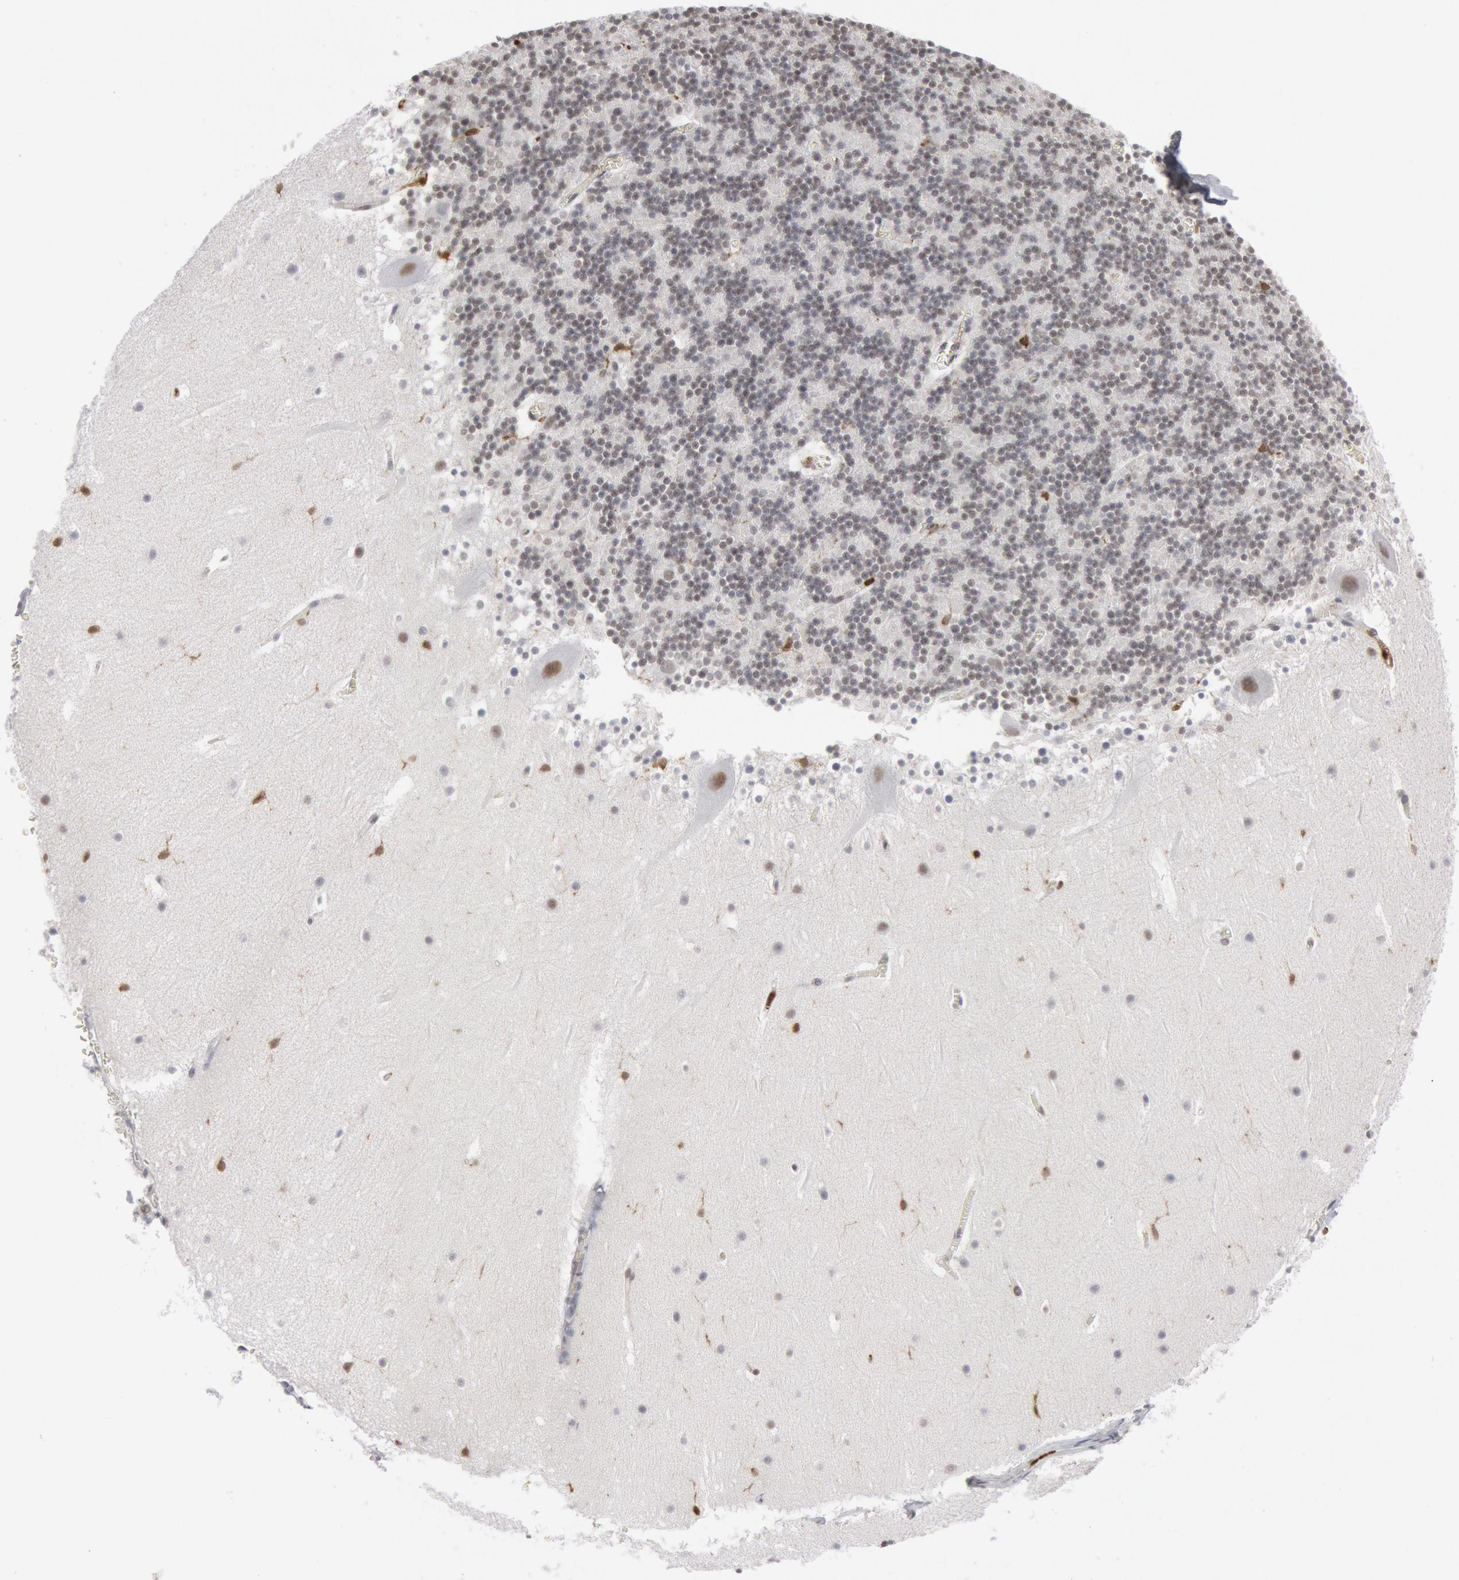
{"staining": {"intensity": "negative", "quantity": "none", "location": "none"}, "tissue": "cerebellum", "cell_type": "Cells in granular layer", "image_type": "normal", "snomed": [{"axis": "morphology", "description": "Normal tissue, NOS"}, {"axis": "topography", "description": "Cerebellum"}], "caption": "Protein analysis of normal cerebellum displays no significant positivity in cells in granular layer.", "gene": "PTPN6", "patient": {"sex": "male", "age": 45}}